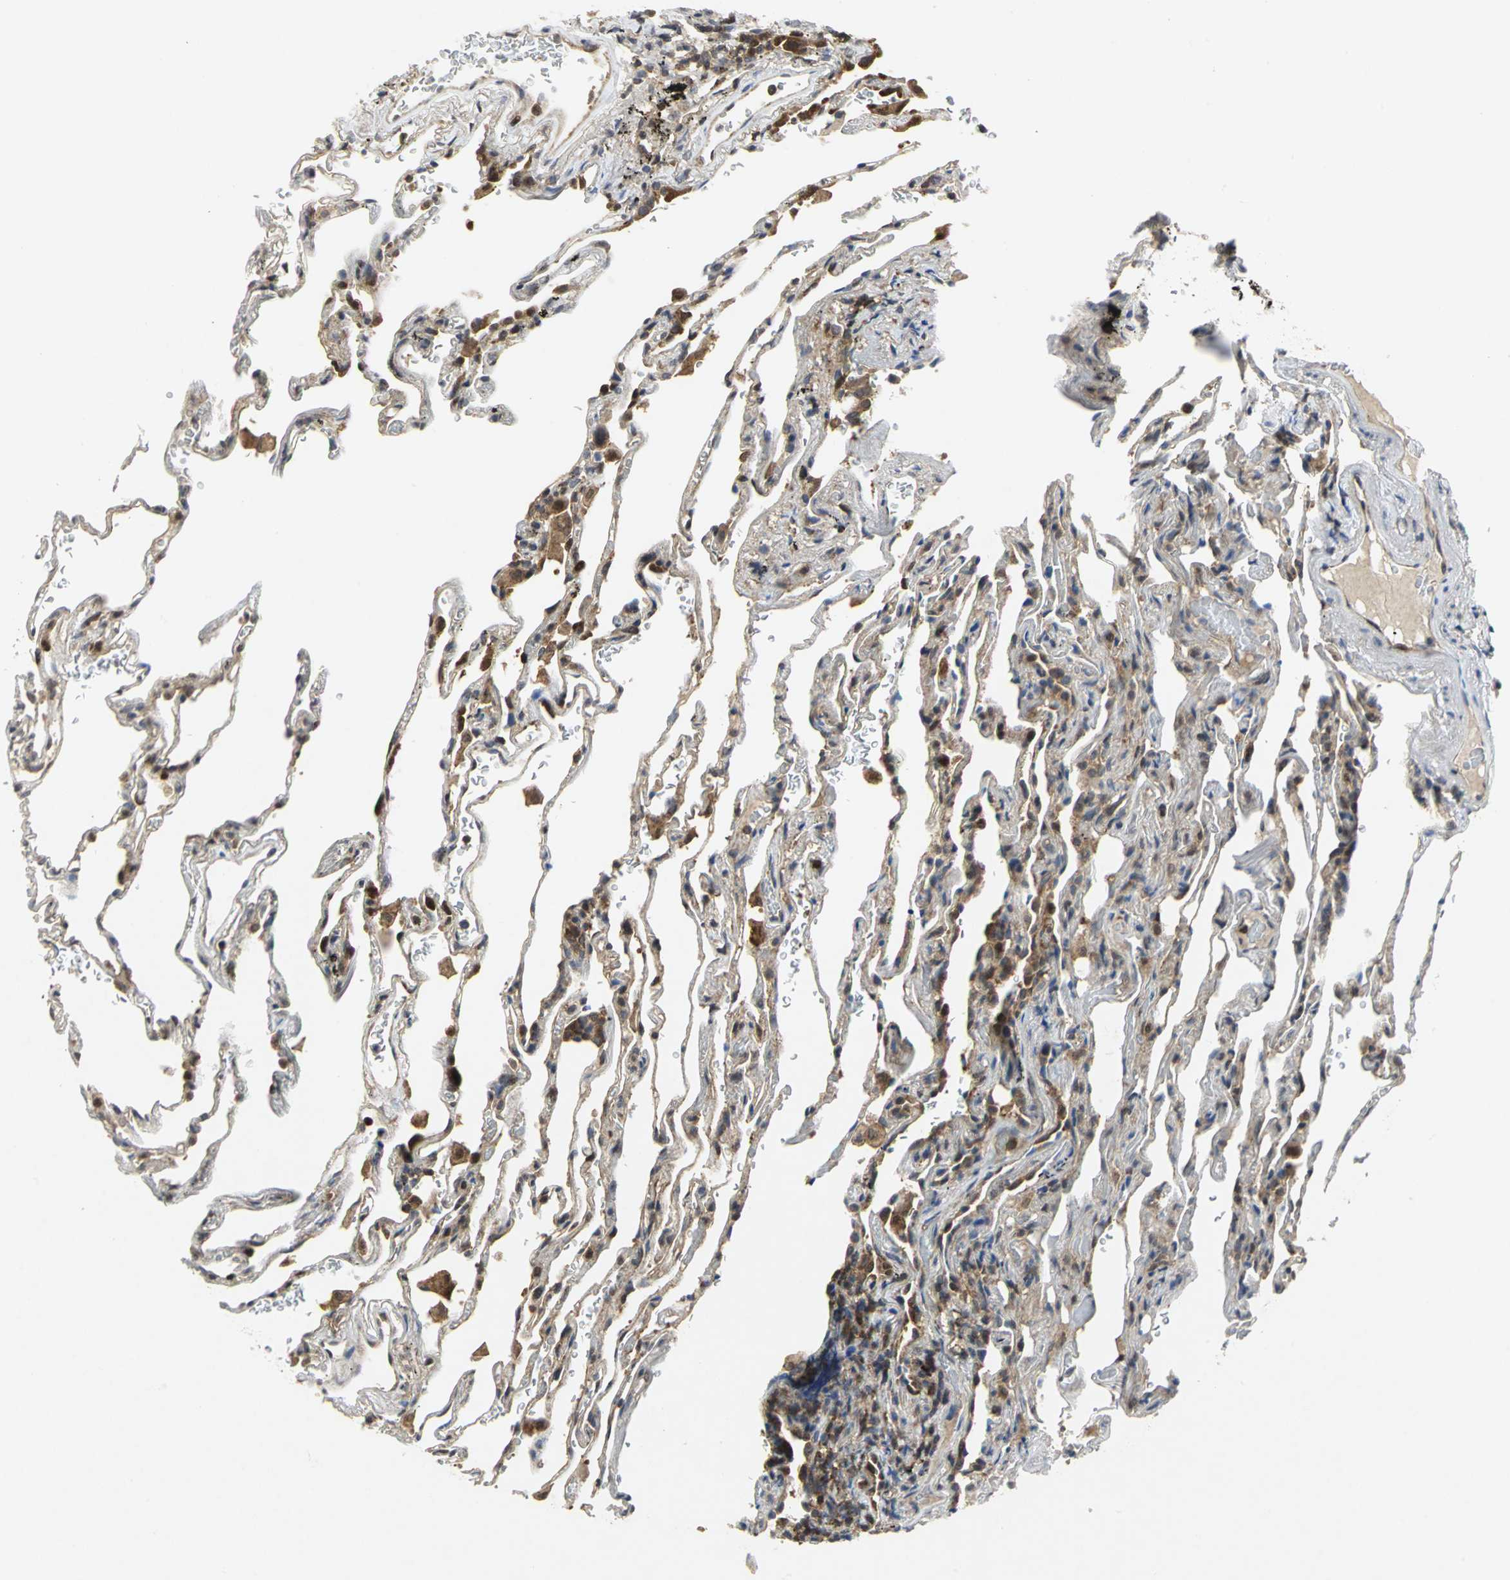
{"staining": {"intensity": "strong", "quantity": ">75%", "location": "nuclear"}, "tissue": "lung", "cell_type": "Alveolar cells", "image_type": "normal", "snomed": [{"axis": "morphology", "description": "Normal tissue, NOS"}, {"axis": "morphology", "description": "Inflammation, NOS"}, {"axis": "topography", "description": "Lung"}], "caption": "A photomicrograph of lung stained for a protein shows strong nuclear brown staining in alveolar cells. (DAB (3,3'-diaminobenzidine) = brown stain, brightfield microscopy at high magnification).", "gene": "PPIA", "patient": {"sex": "male", "age": 69}}